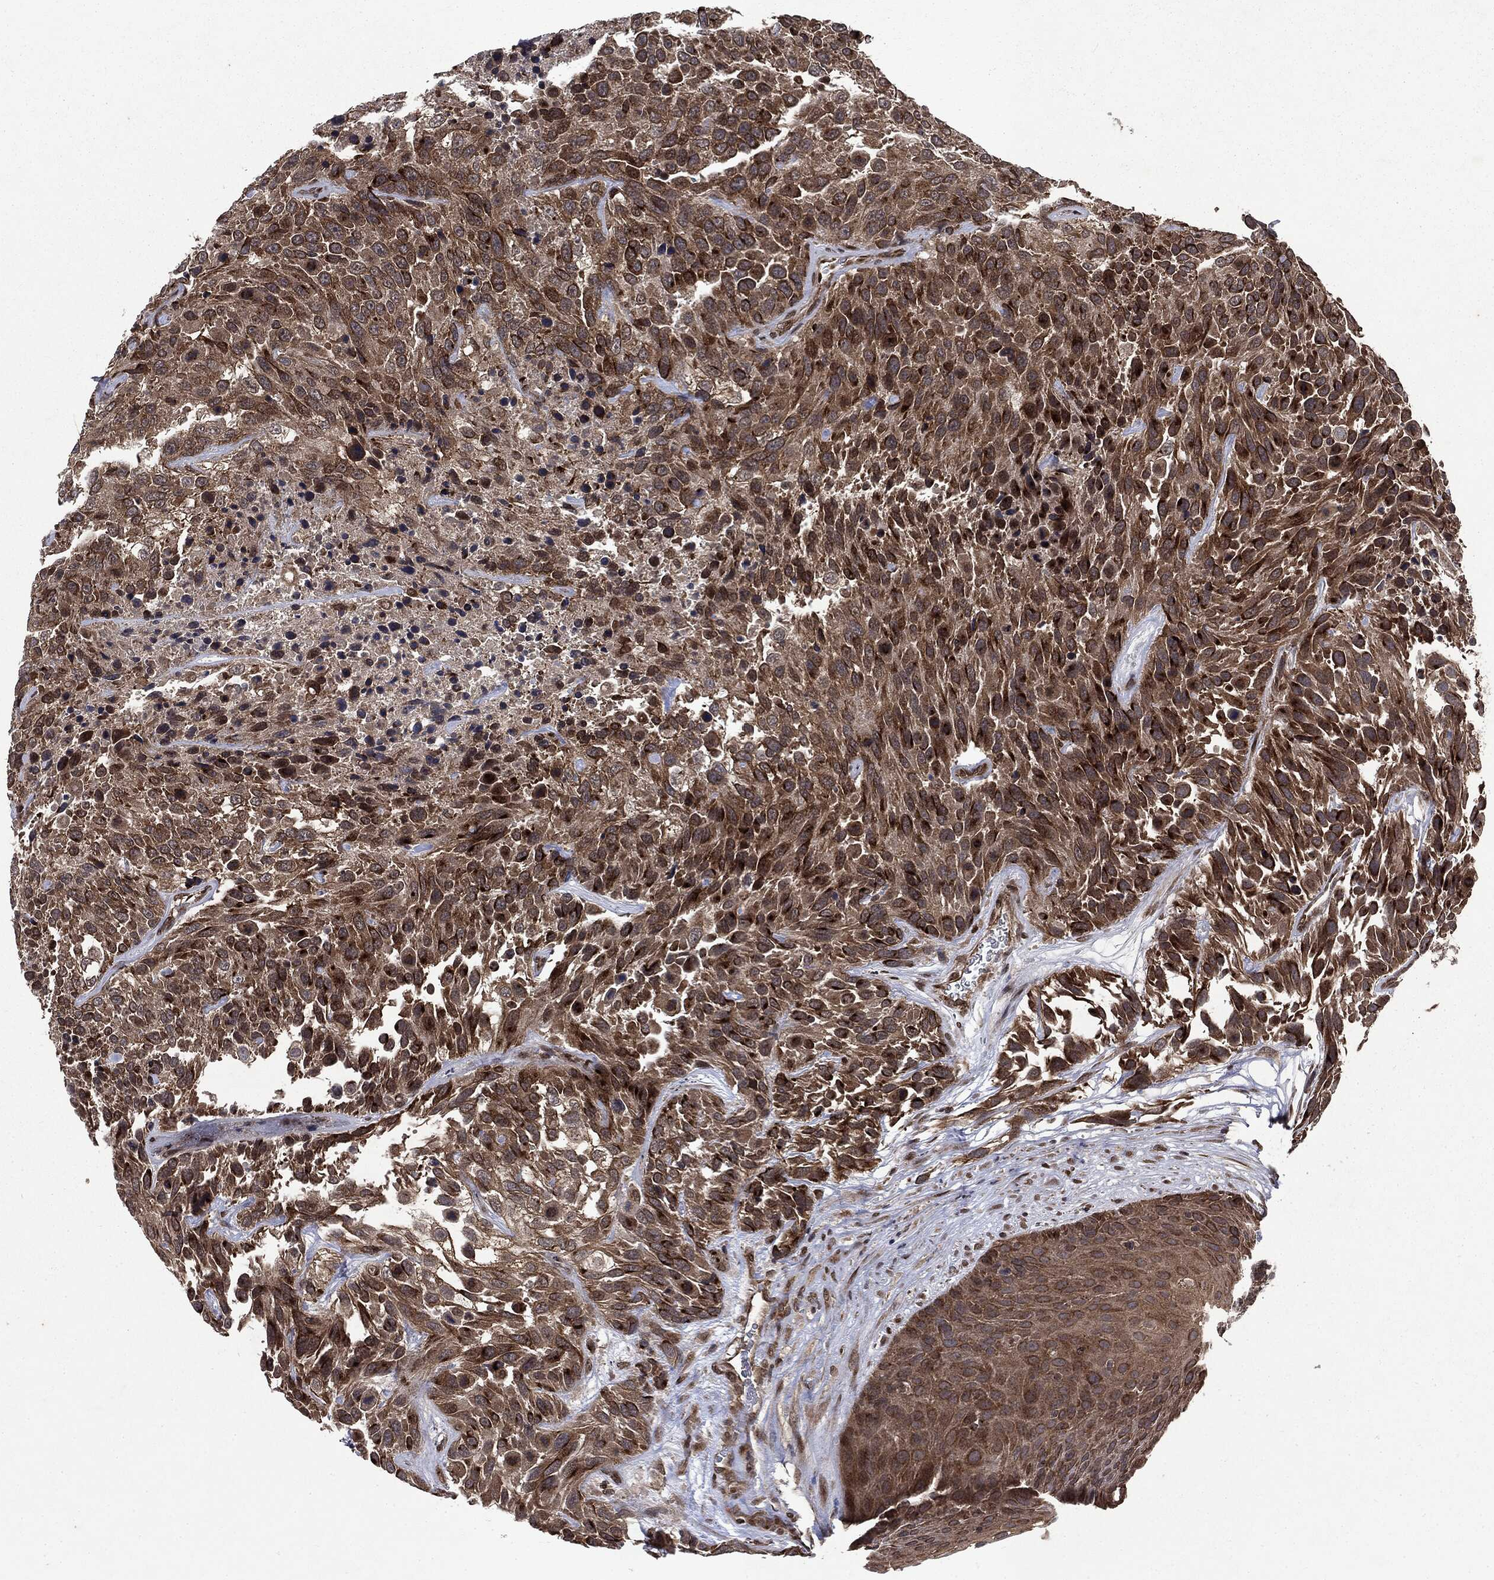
{"staining": {"intensity": "strong", "quantity": ">75%", "location": "cytoplasmic/membranous"}, "tissue": "urothelial cancer", "cell_type": "Tumor cells", "image_type": "cancer", "snomed": [{"axis": "morphology", "description": "Urothelial carcinoma, High grade"}, {"axis": "topography", "description": "Urinary bladder"}], "caption": "Urothelial cancer stained with a brown dye displays strong cytoplasmic/membranous positive staining in approximately >75% of tumor cells.", "gene": "PLPPR2", "patient": {"sex": "female", "age": 70}}